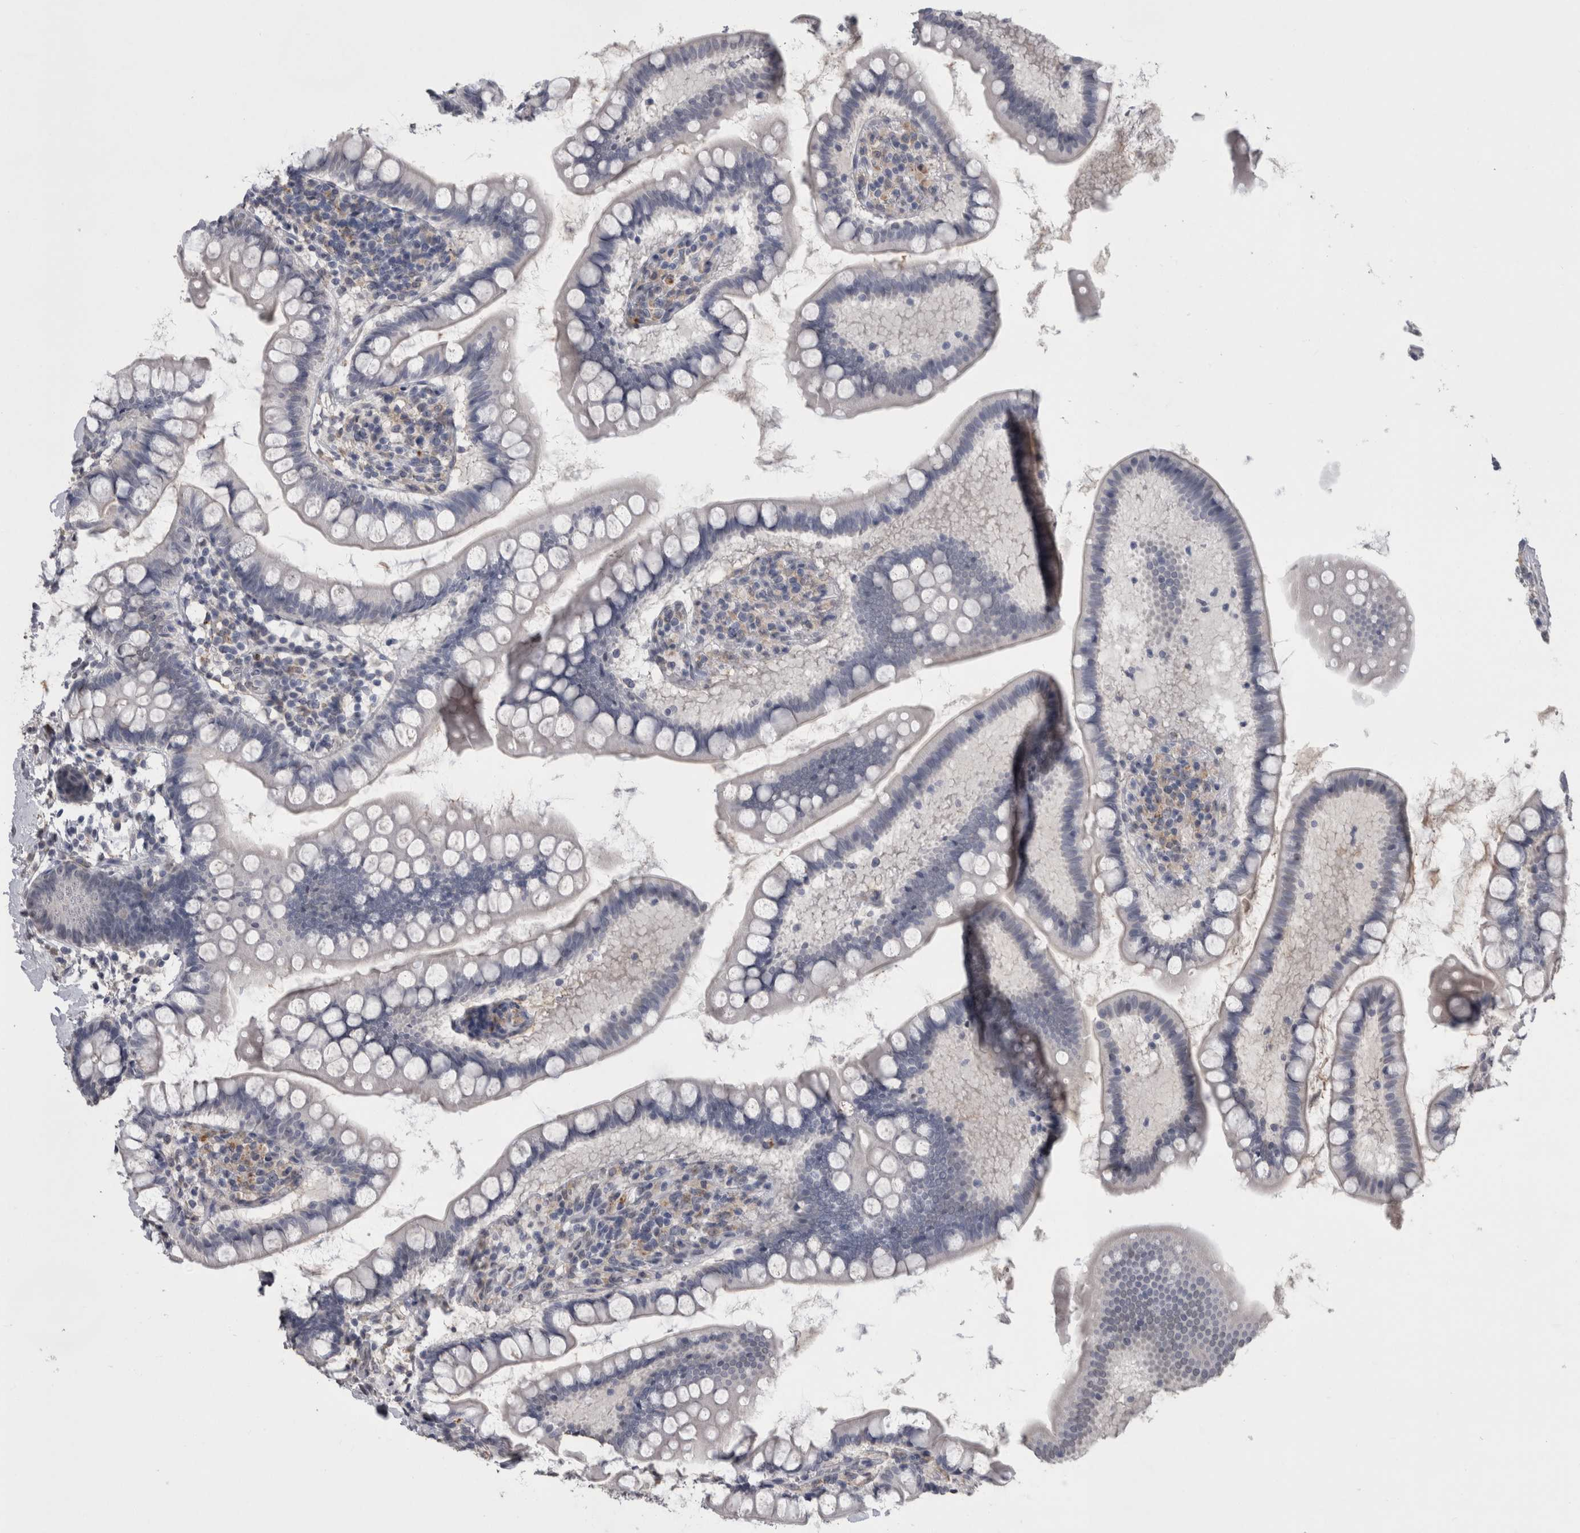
{"staining": {"intensity": "negative", "quantity": "none", "location": "none"}, "tissue": "small intestine", "cell_type": "Glandular cells", "image_type": "normal", "snomed": [{"axis": "morphology", "description": "Normal tissue, NOS"}, {"axis": "topography", "description": "Small intestine"}], "caption": "Immunohistochemical staining of normal human small intestine reveals no significant expression in glandular cells.", "gene": "PAX5", "patient": {"sex": "female", "age": 84}}